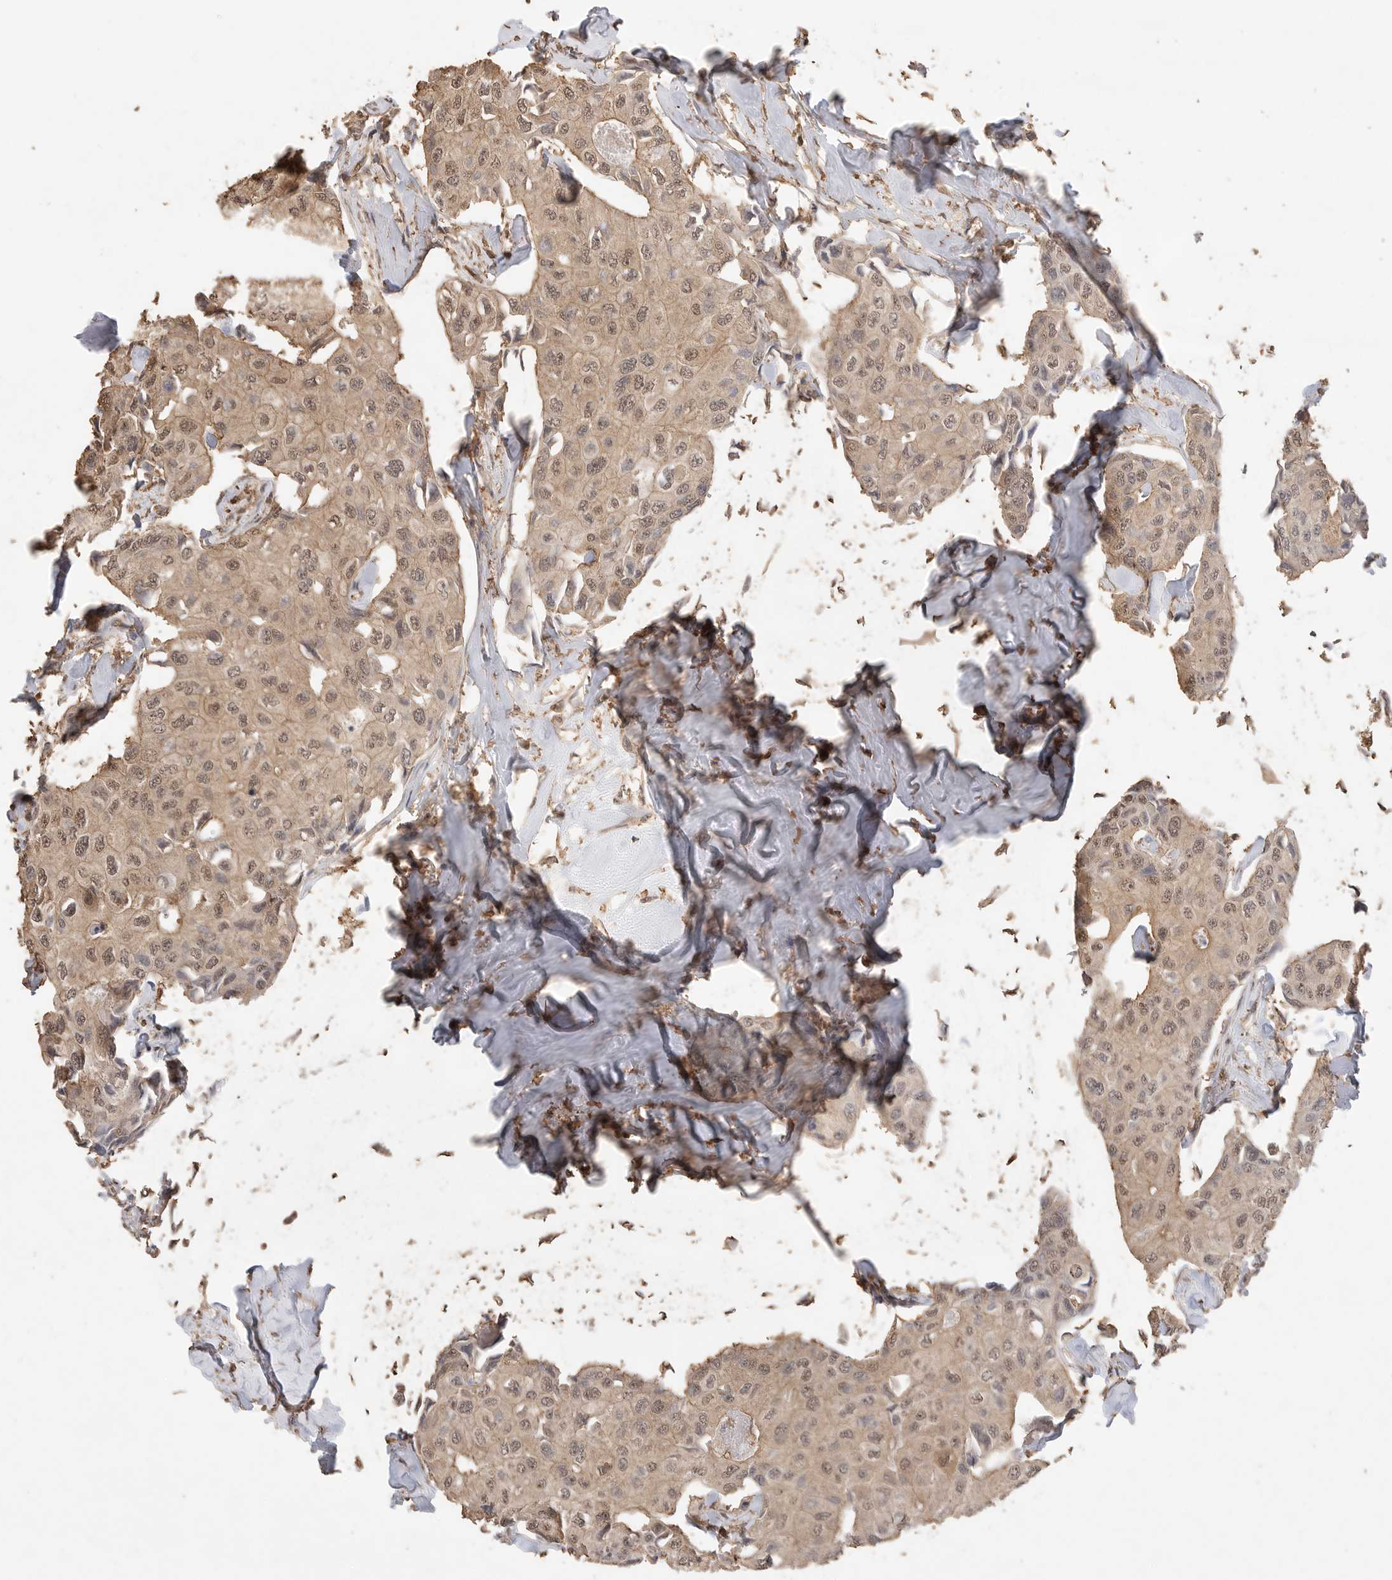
{"staining": {"intensity": "weak", "quantity": ">75%", "location": "nuclear"}, "tissue": "breast cancer", "cell_type": "Tumor cells", "image_type": "cancer", "snomed": [{"axis": "morphology", "description": "Duct carcinoma"}, {"axis": "topography", "description": "Breast"}], "caption": "A histopathology image of breast cancer stained for a protein shows weak nuclear brown staining in tumor cells.", "gene": "MAP2K1", "patient": {"sex": "female", "age": 80}}